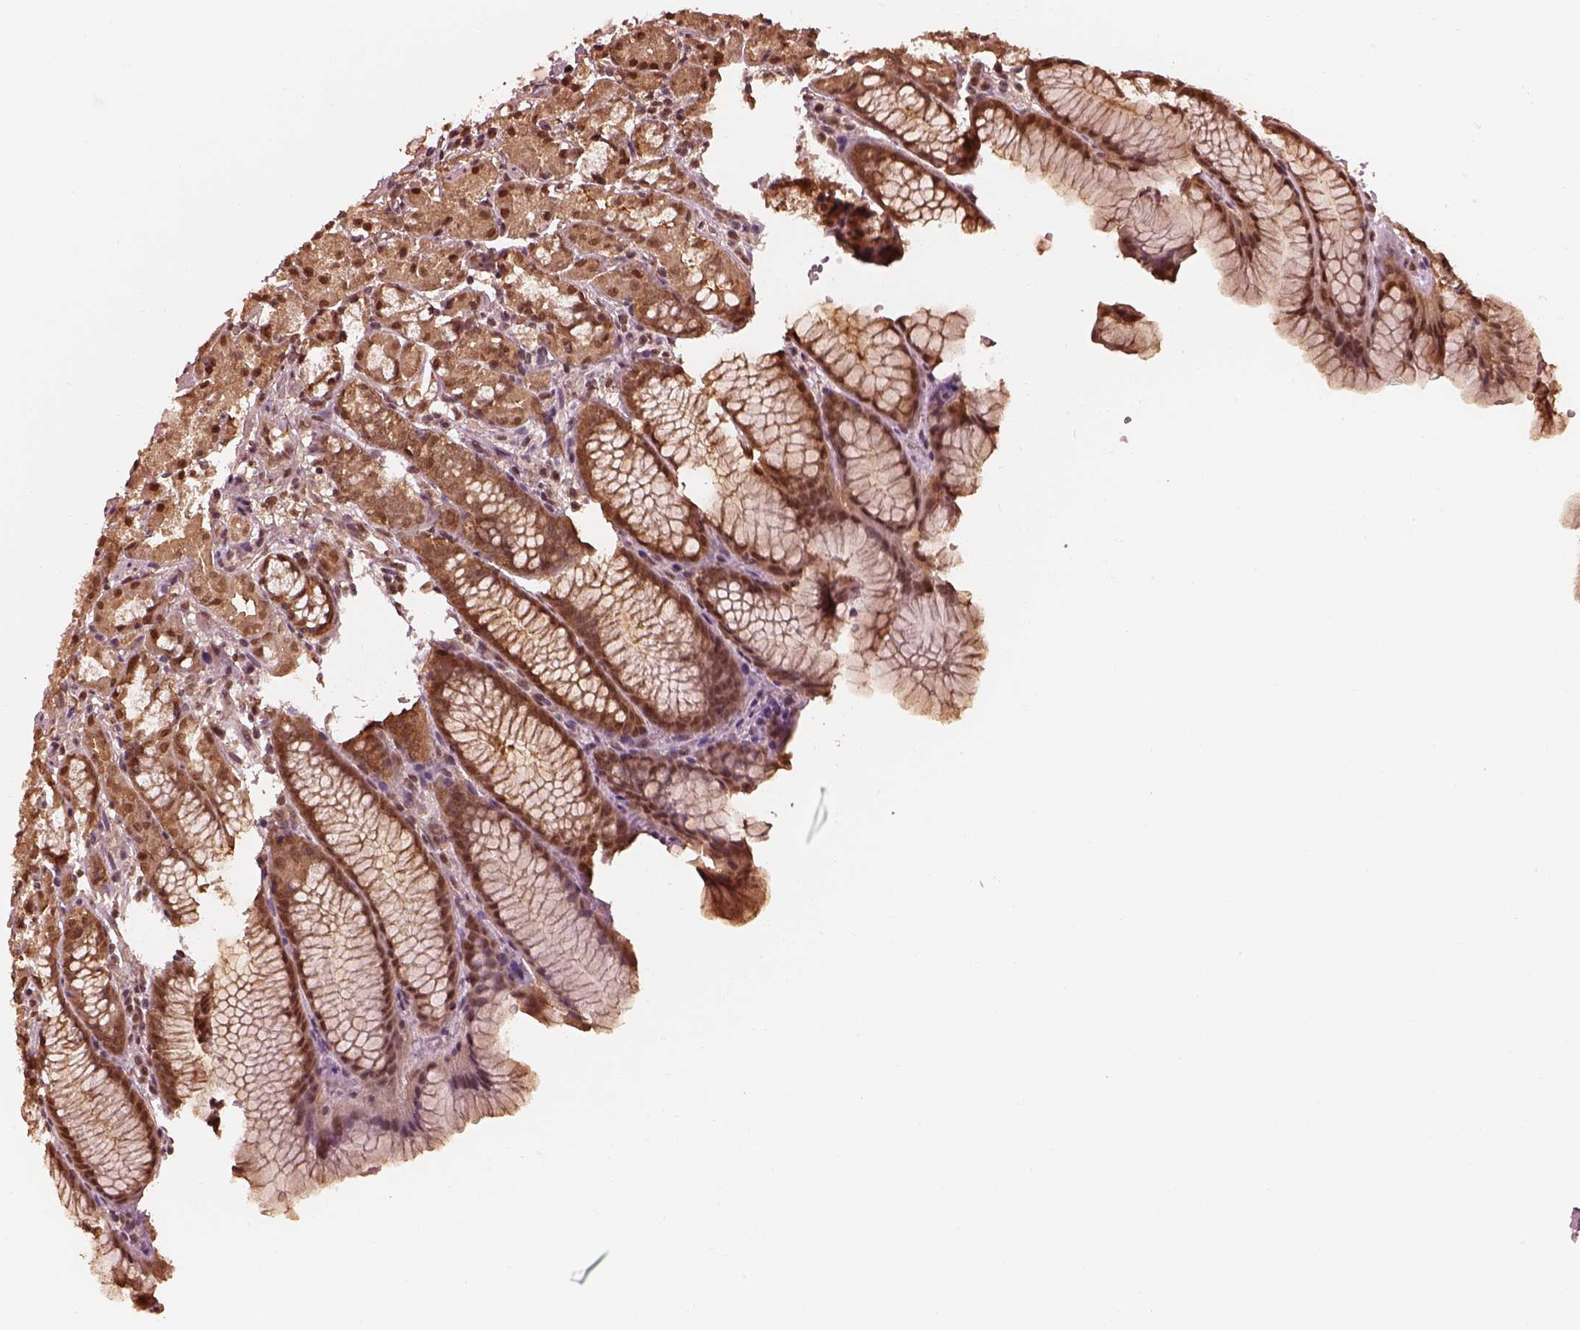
{"staining": {"intensity": "moderate", "quantity": ">75%", "location": "cytoplasmic/membranous,nuclear"}, "tissue": "stomach", "cell_type": "Glandular cells", "image_type": "normal", "snomed": [{"axis": "morphology", "description": "Normal tissue, NOS"}, {"axis": "topography", "description": "Stomach, upper"}], "caption": "This micrograph displays benign stomach stained with immunohistochemistry to label a protein in brown. The cytoplasmic/membranous,nuclear of glandular cells show moderate positivity for the protein. Nuclei are counter-stained blue.", "gene": "PSMC5", "patient": {"sex": "male", "age": 47}}